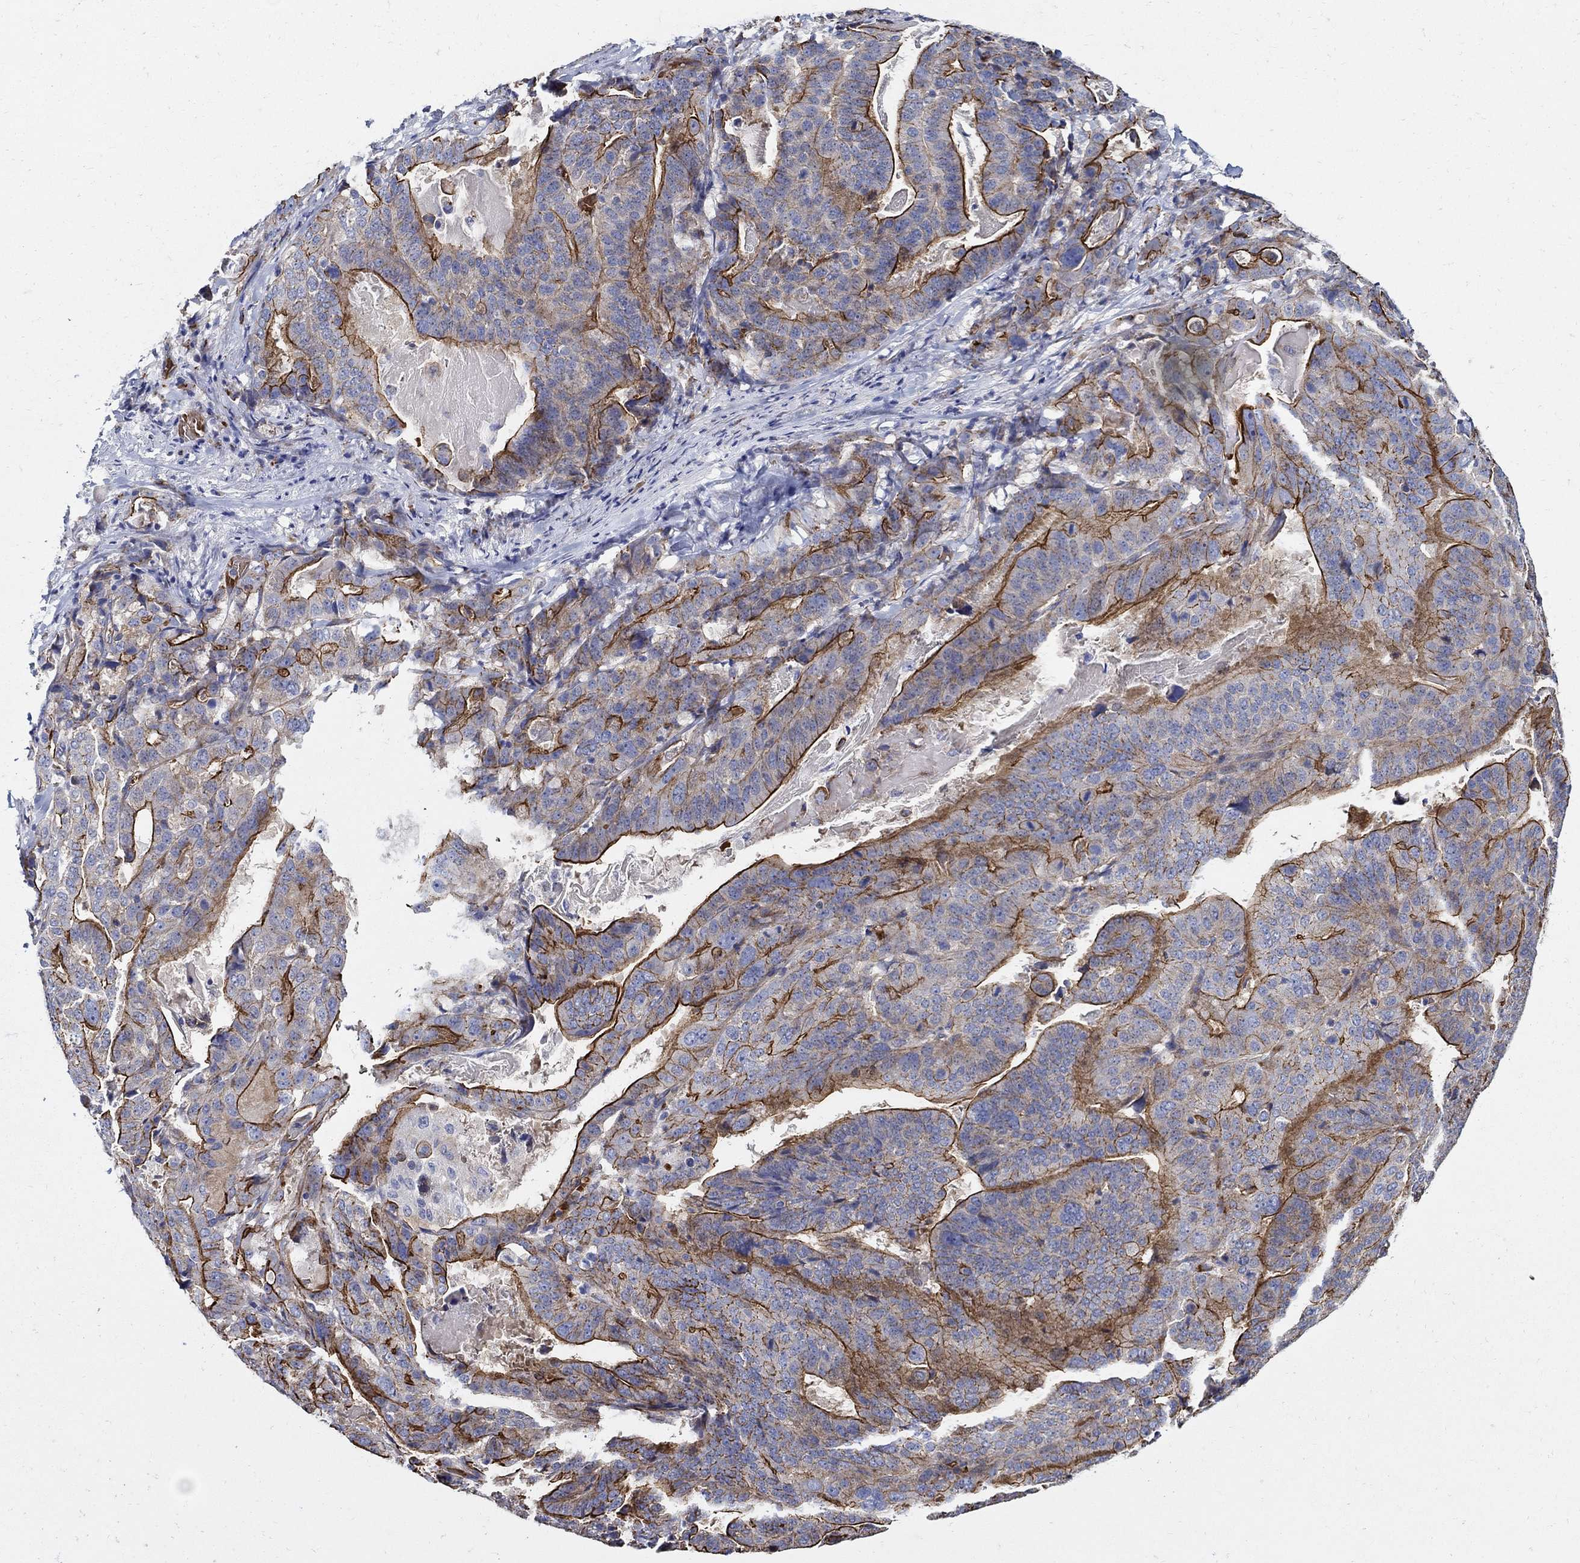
{"staining": {"intensity": "strong", "quantity": ">75%", "location": "cytoplasmic/membranous"}, "tissue": "stomach cancer", "cell_type": "Tumor cells", "image_type": "cancer", "snomed": [{"axis": "morphology", "description": "Adenocarcinoma, NOS"}, {"axis": "topography", "description": "Stomach"}], "caption": "This is an image of immunohistochemistry (IHC) staining of adenocarcinoma (stomach), which shows strong expression in the cytoplasmic/membranous of tumor cells.", "gene": "APBB3", "patient": {"sex": "male", "age": 48}}